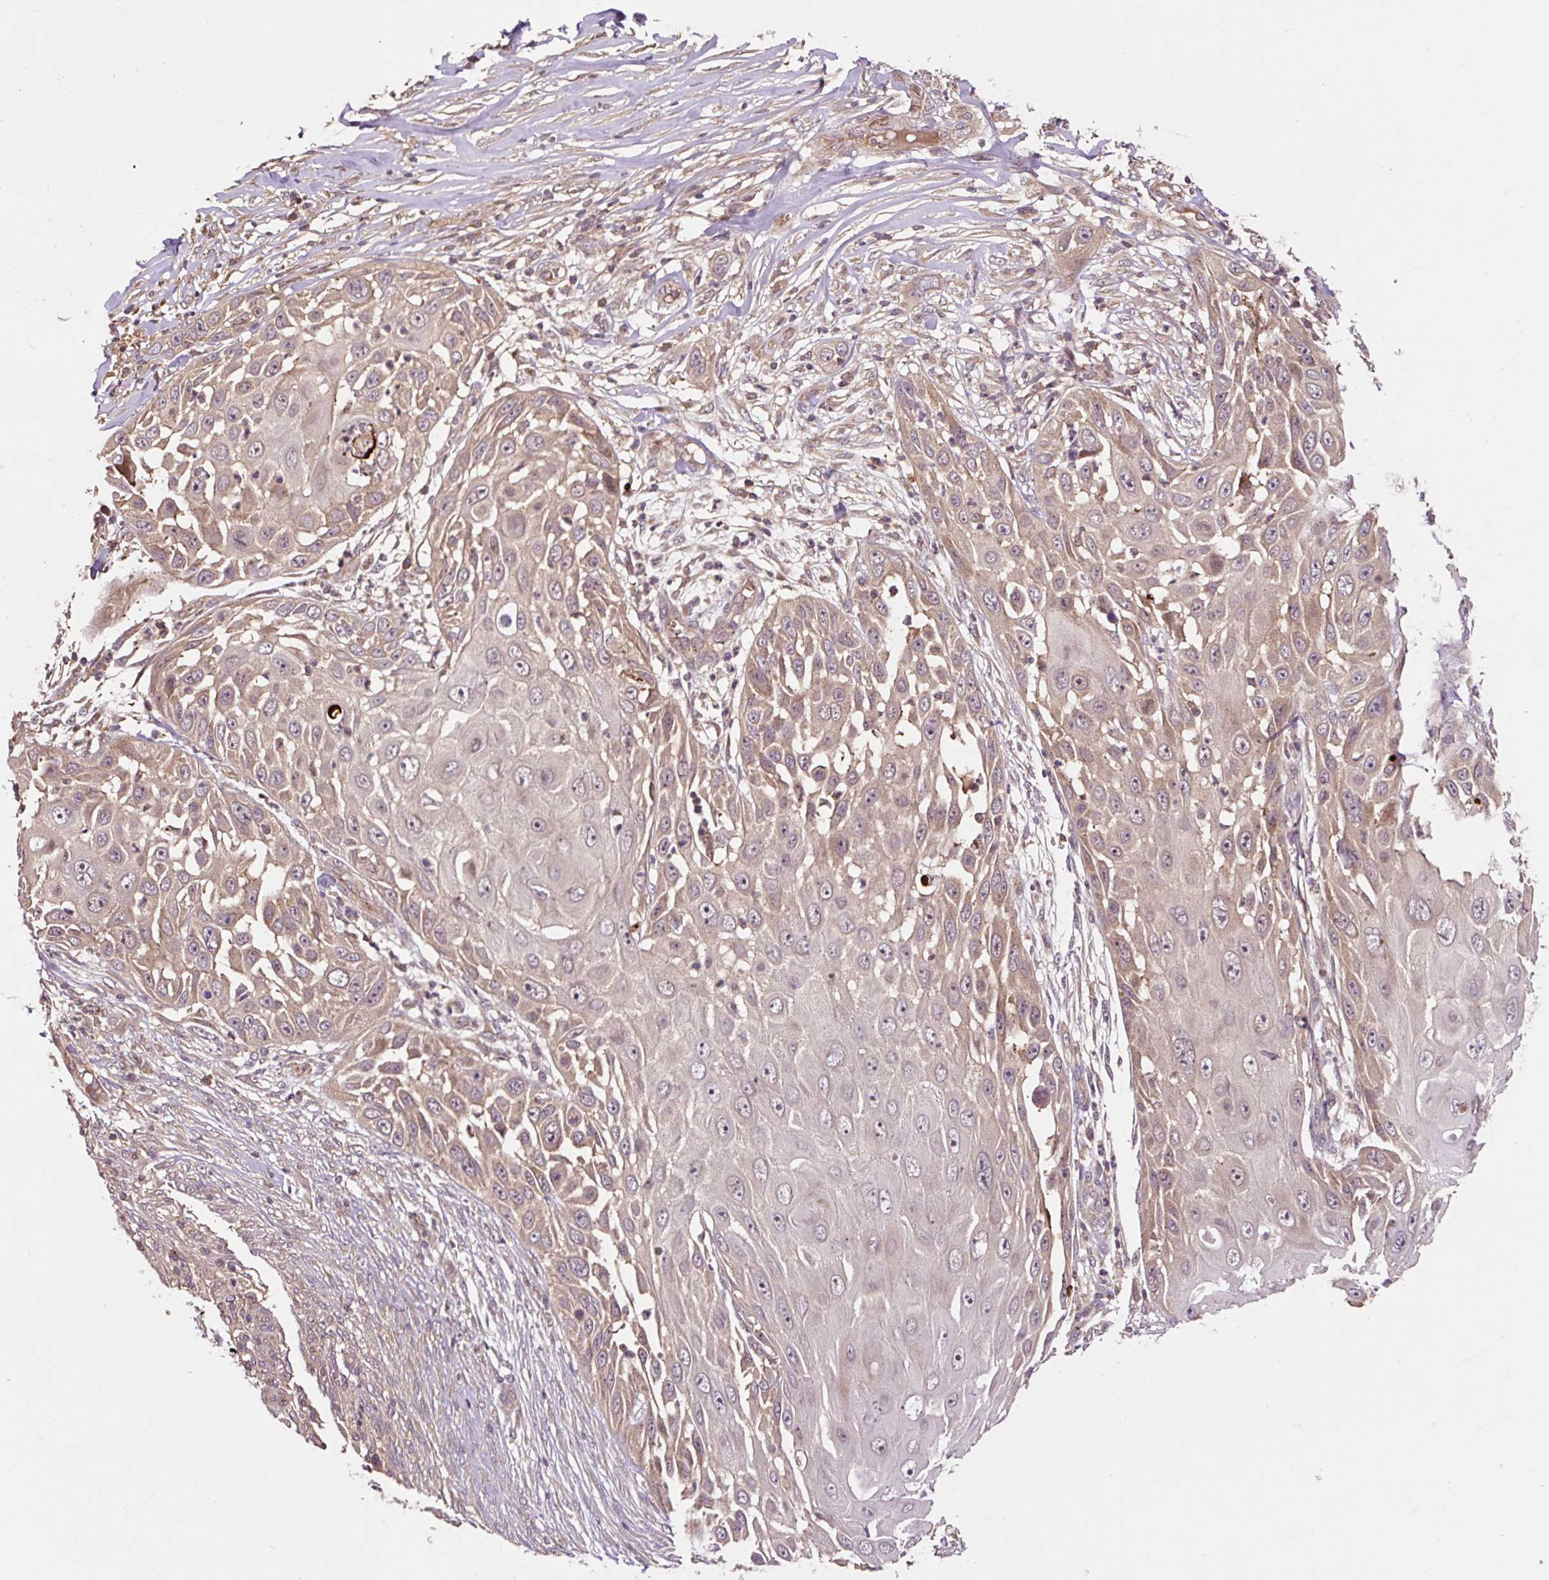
{"staining": {"intensity": "weak", "quantity": "25%-75%", "location": "cytoplasmic/membranous"}, "tissue": "skin cancer", "cell_type": "Tumor cells", "image_type": "cancer", "snomed": [{"axis": "morphology", "description": "Squamous cell carcinoma, NOS"}, {"axis": "topography", "description": "Skin"}], "caption": "Human squamous cell carcinoma (skin) stained with a brown dye shows weak cytoplasmic/membranous positive positivity in about 25%-75% of tumor cells.", "gene": "MMS19", "patient": {"sex": "female", "age": 44}}